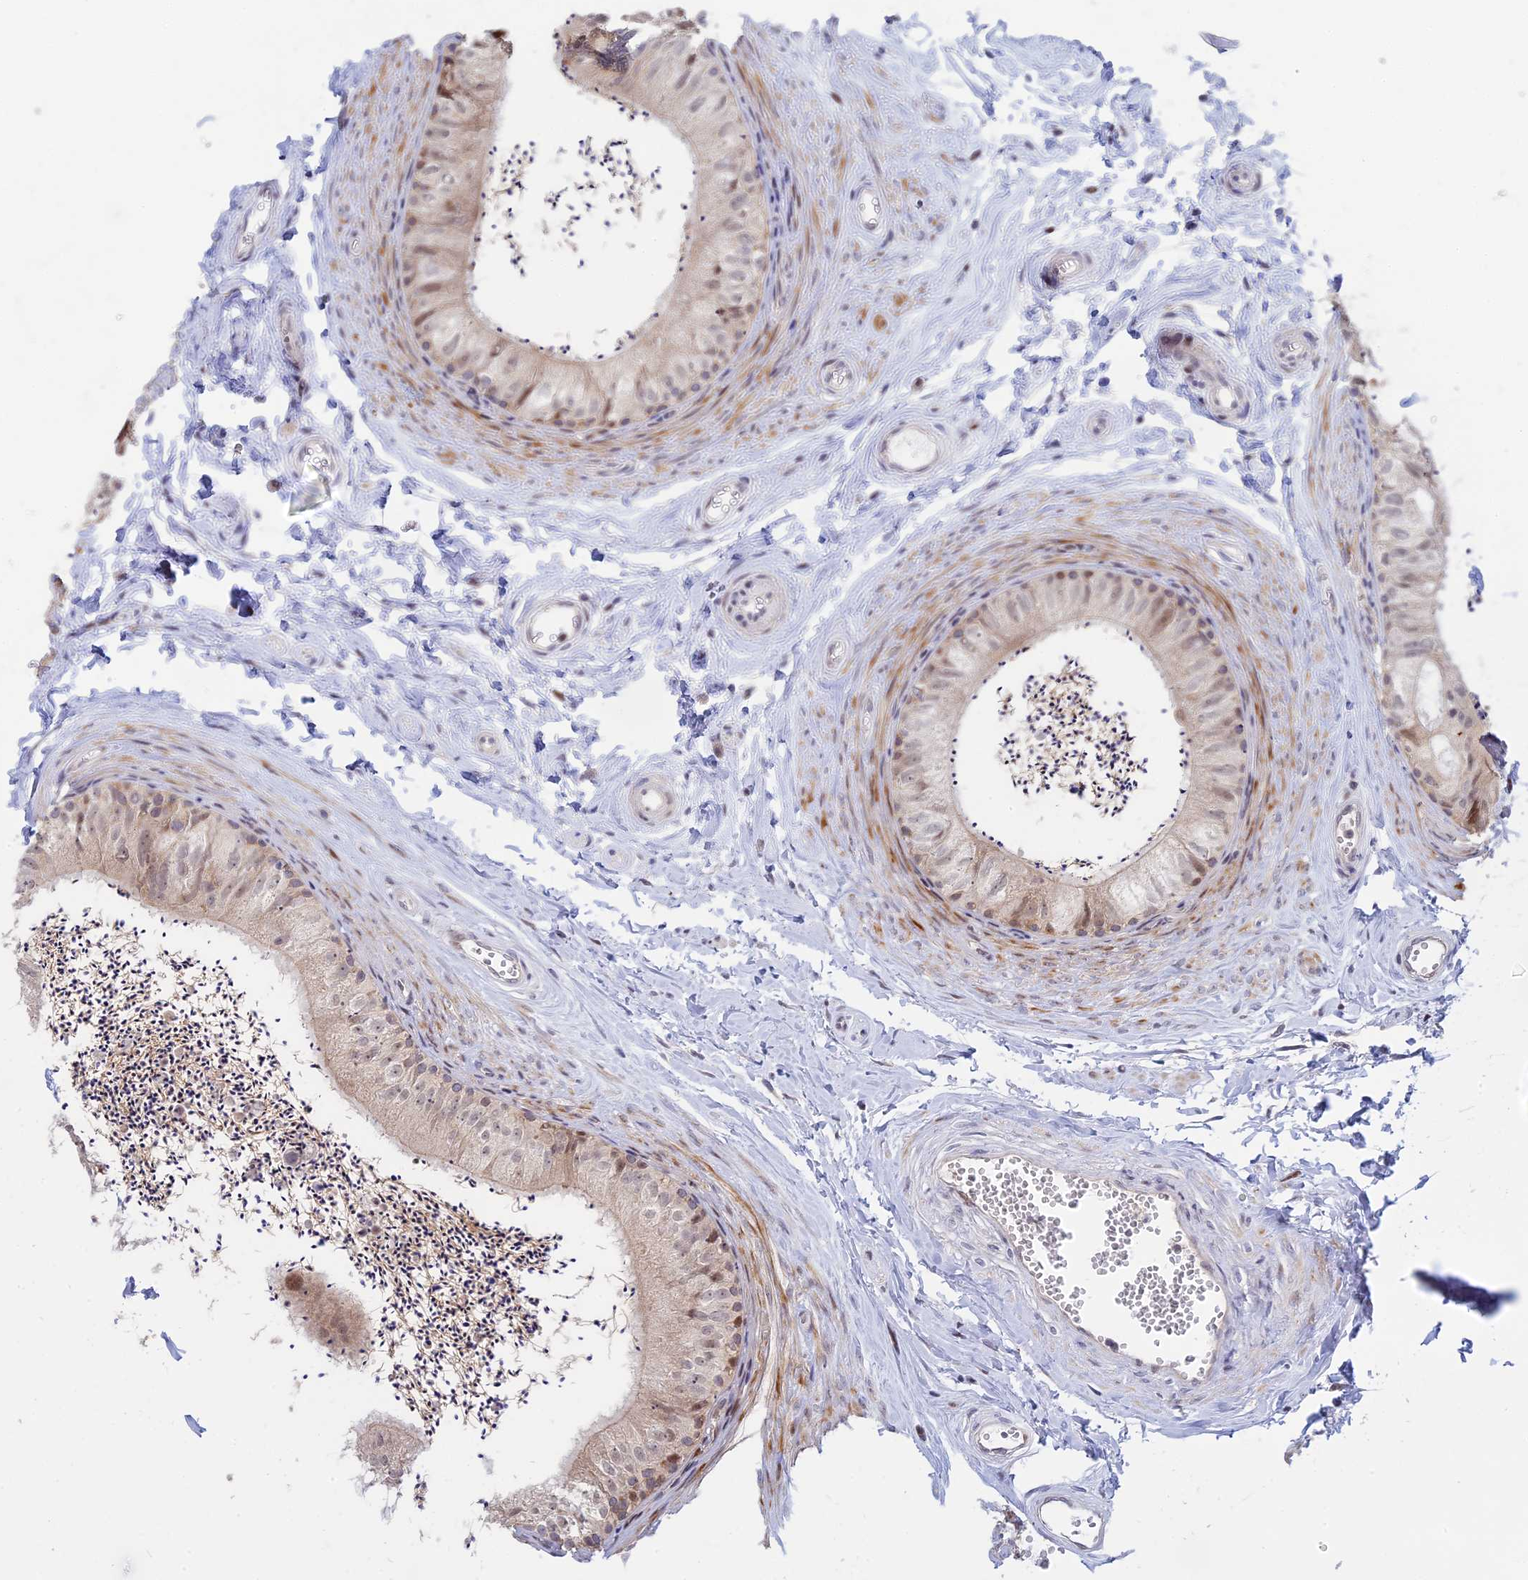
{"staining": {"intensity": "moderate", "quantity": "25%-75%", "location": "cytoplasmic/membranous,nuclear"}, "tissue": "epididymis", "cell_type": "Glandular cells", "image_type": "normal", "snomed": [{"axis": "morphology", "description": "Normal tissue, NOS"}, {"axis": "topography", "description": "Epididymis"}], "caption": "DAB (3,3'-diaminobenzidine) immunohistochemical staining of benign human epididymis exhibits moderate cytoplasmic/membranous,nuclear protein positivity in approximately 25%-75% of glandular cells. Nuclei are stained in blue.", "gene": "GSKIP", "patient": {"sex": "male", "age": 56}}